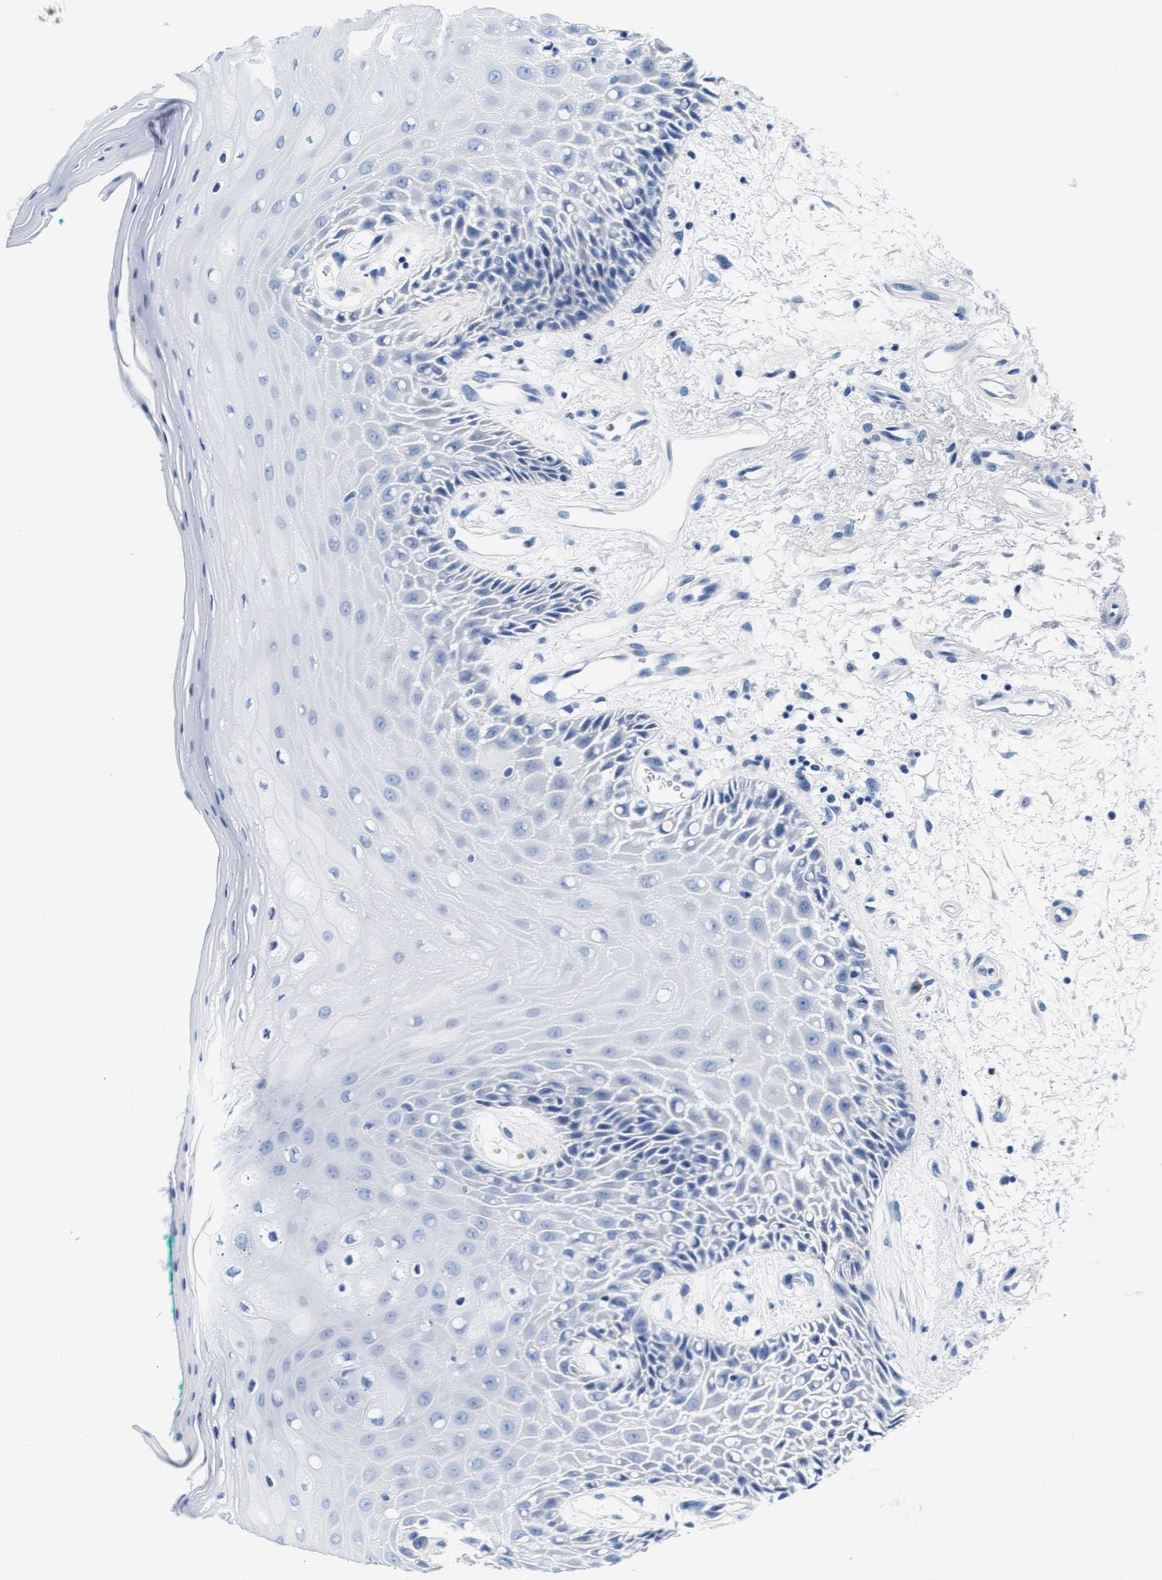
{"staining": {"intensity": "negative", "quantity": "none", "location": "none"}, "tissue": "oral mucosa", "cell_type": "Squamous epithelial cells", "image_type": "normal", "snomed": [{"axis": "morphology", "description": "Normal tissue, NOS"}, {"axis": "morphology", "description": "Squamous cell carcinoma, NOS"}, {"axis": "topography", "description": "Skeletal muscle"}, {"axis": "topography", "description": "Oral tissue"}, {"axis": "topography", "description": "Head-Neck"}], "caption": "Squamous epithelial cells show no significant protein expression in benign oral mucosa.", "gene": "MMP8", "patient": {"sex": "female", "age": 84}}